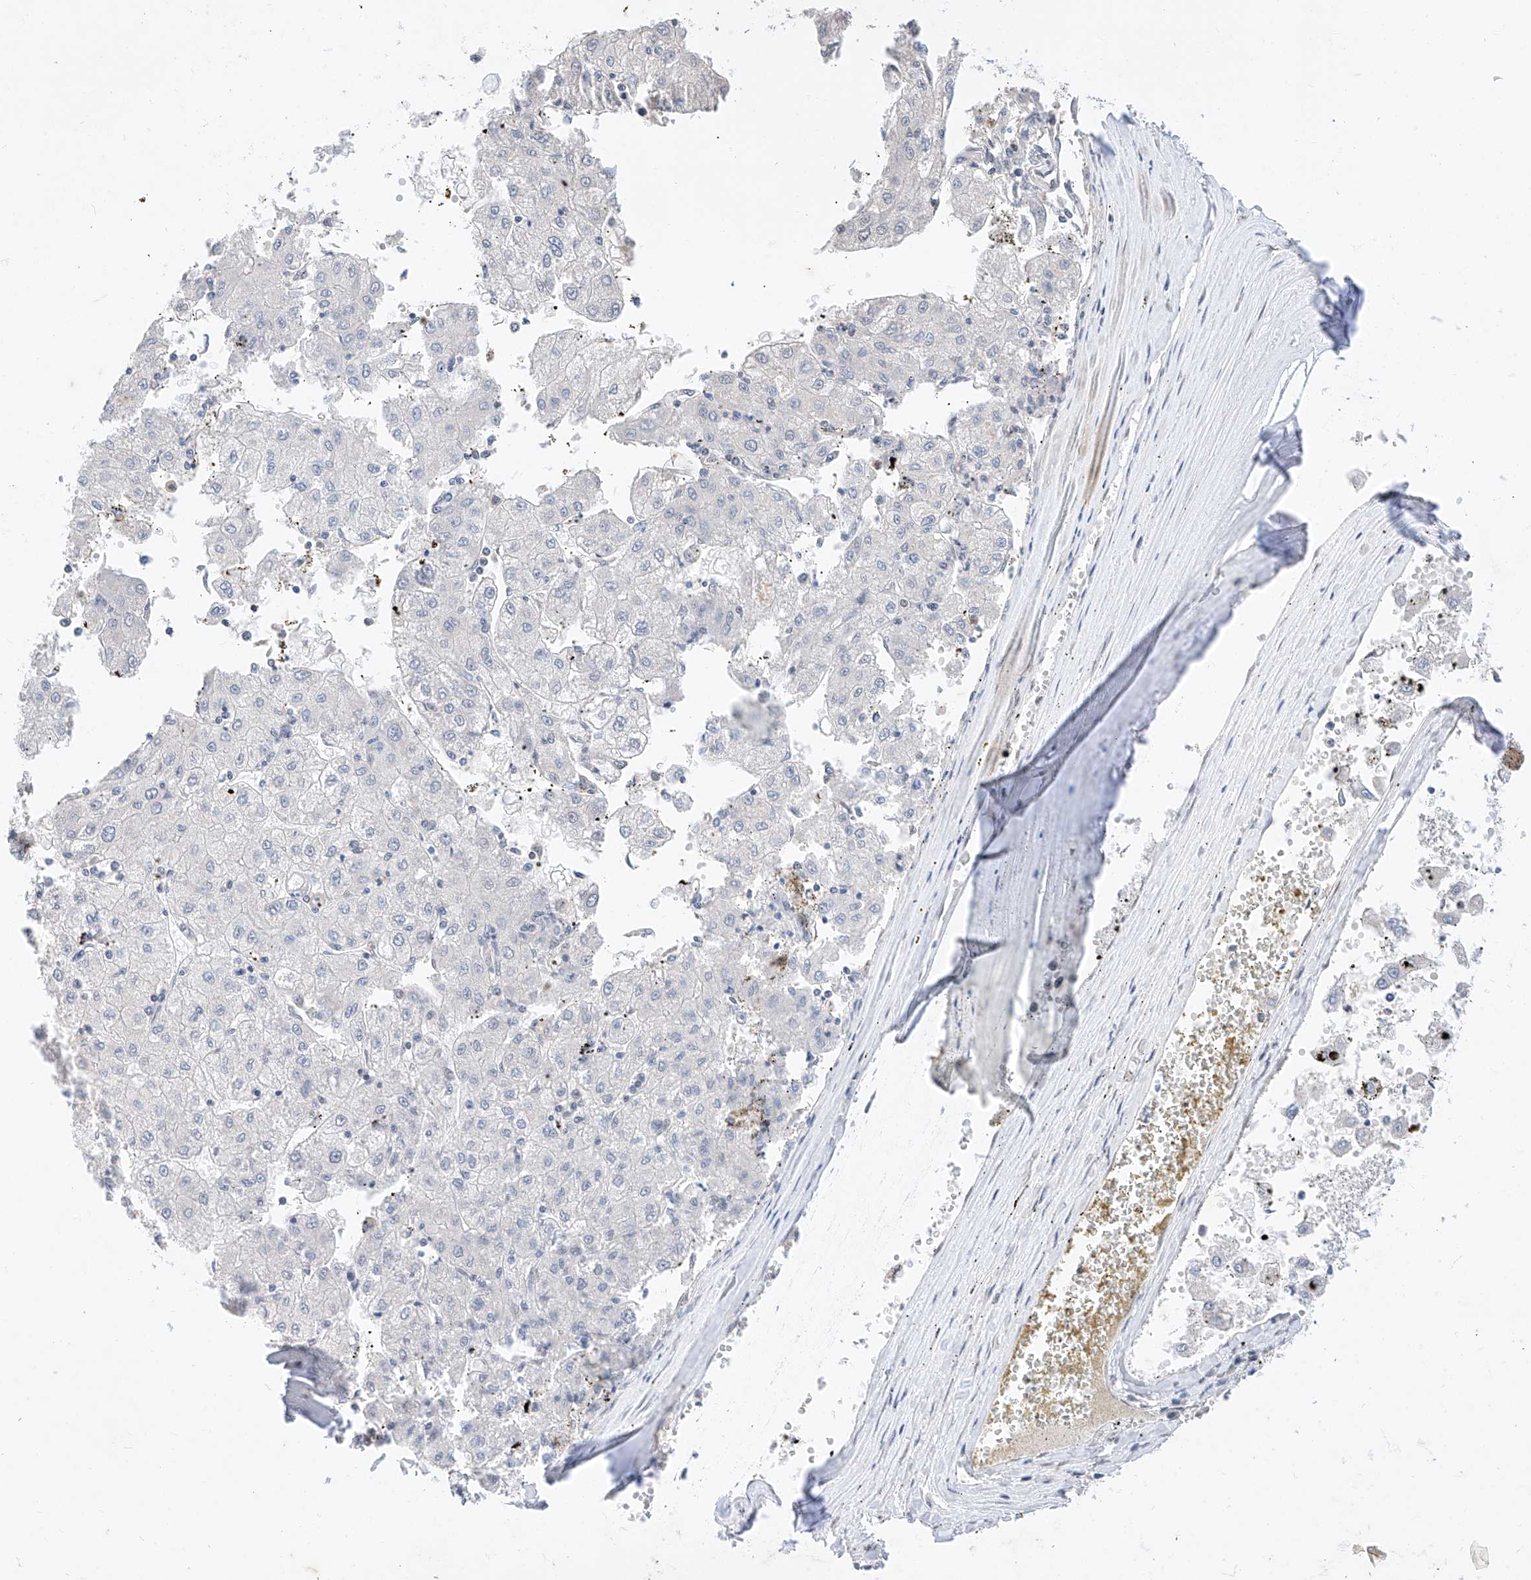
{"staining": {"intensity": "negative", "quantity": "none", "location": "none"}, "tissue": "liver cancer", "cell_type": "Tumor cells", "image_type": "cancer", "snomed": [{"axis": "morphology", "description": "Carcinoma, Hepatocellular, NOS"}, {"axis": "topography", "description": "Liver"}], "caption": "Immunohistochemistry (IHC) micrograph of neoplastic tissue: human liver hepatocellular carcinoma stained with DAB reveals no significant protein positivity in tumor cells.", "gene": "KCNJ1", "patient": {"sex": "male", "age": 72}}